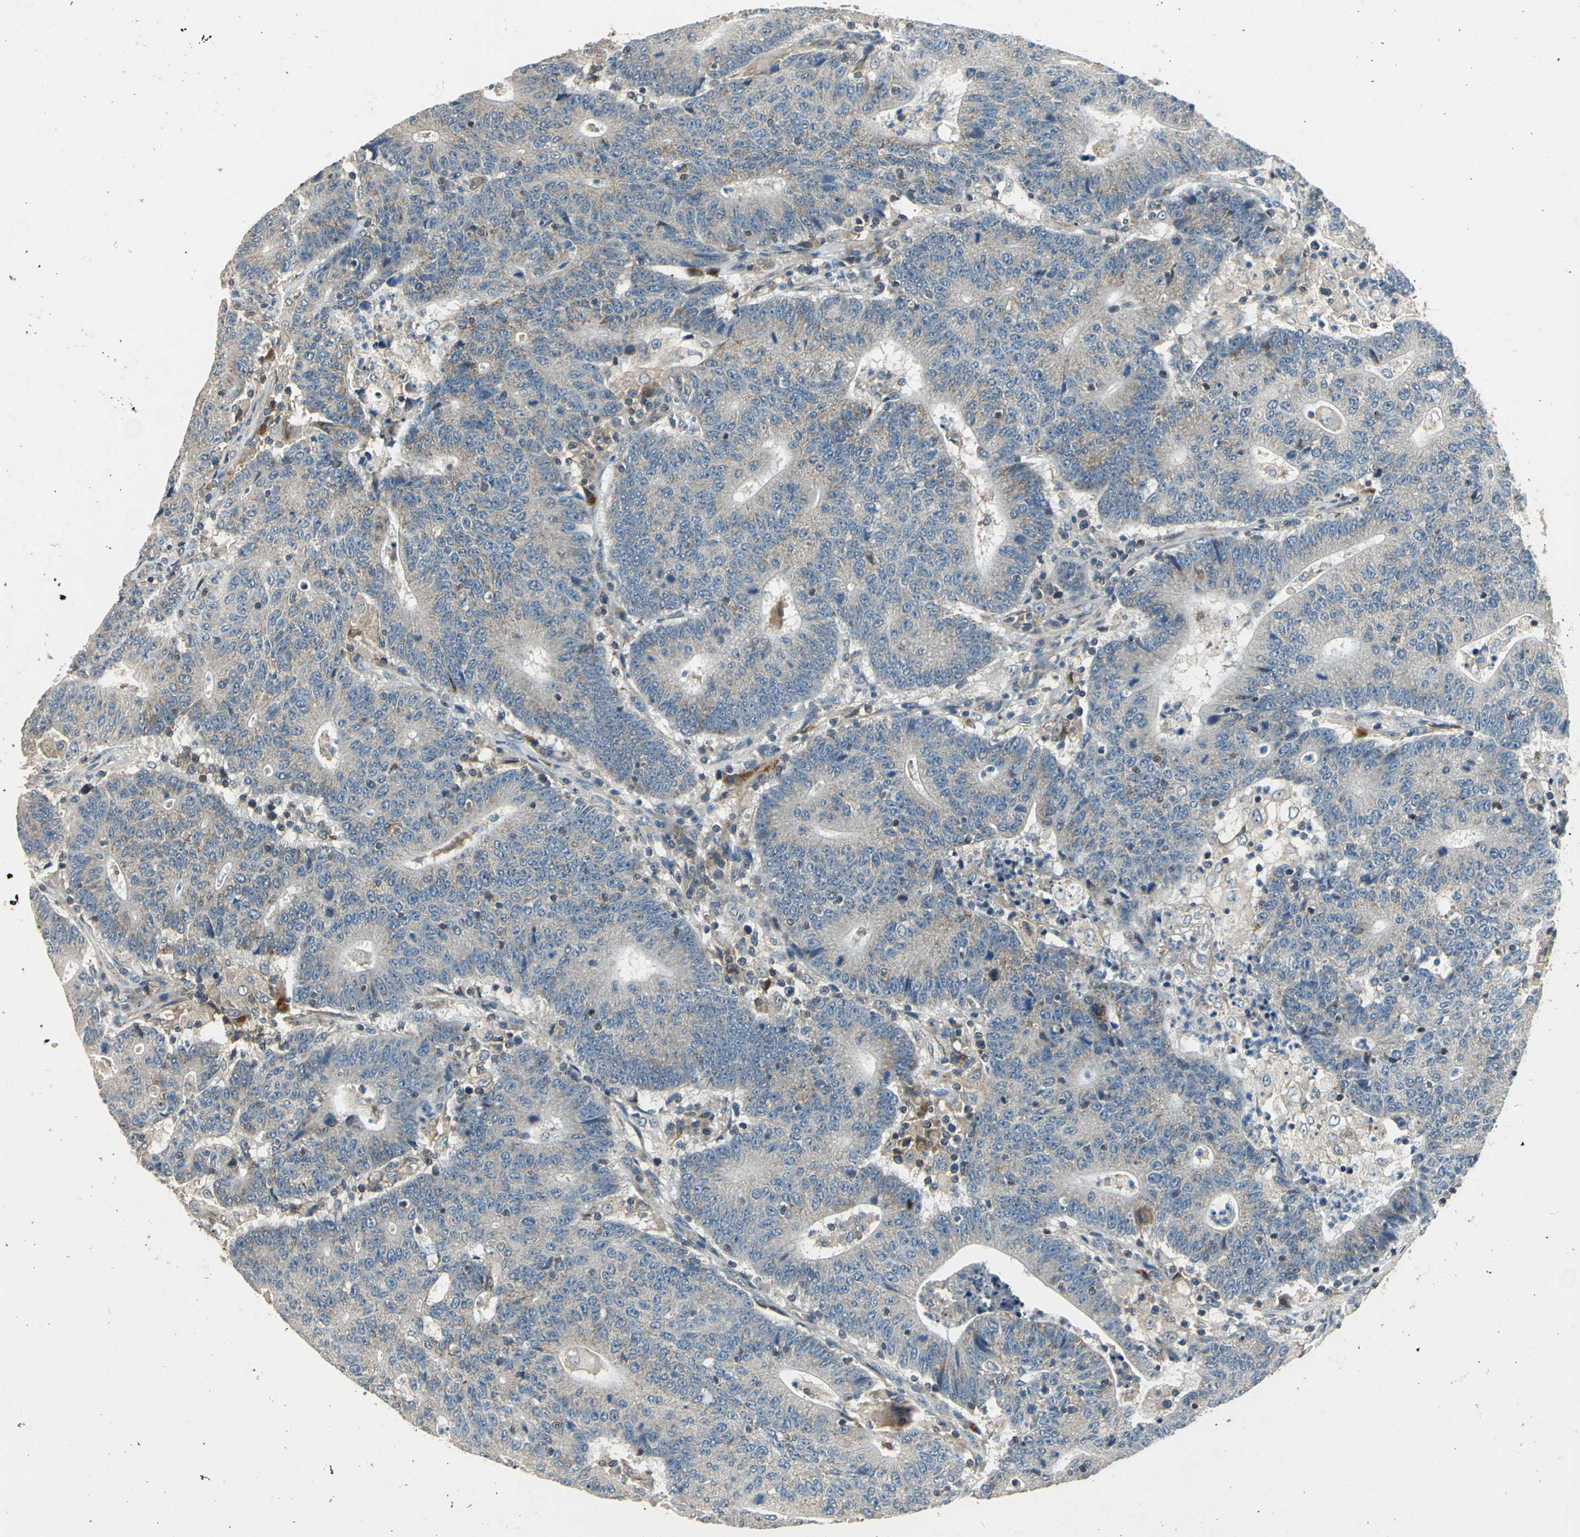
{"staining": {"intensity": "weak", "quantity": ">75%", "location": "cytoplasmic/membranous"}, "tissue": "colorectal cancer", "cell_type": "Tumor cells", "image_type": "cancer", "snomed": [{"axis": "morphology", "description": "Normal tissue, NOS"}, {"axis": "morphology", "description": "Adenocarcinoma, NOS"}, {"axis": "topography", "description": "Colon"}], "caption": "Colorectal adenocarcinoma tissue demonstrates weak cytoplasmic/membranous expression in approximately >75% of tumor cells, visualized by immunohistochemistry.", "gene": "SLC19A2", "patient": {"sex": "female", "age": 75}}